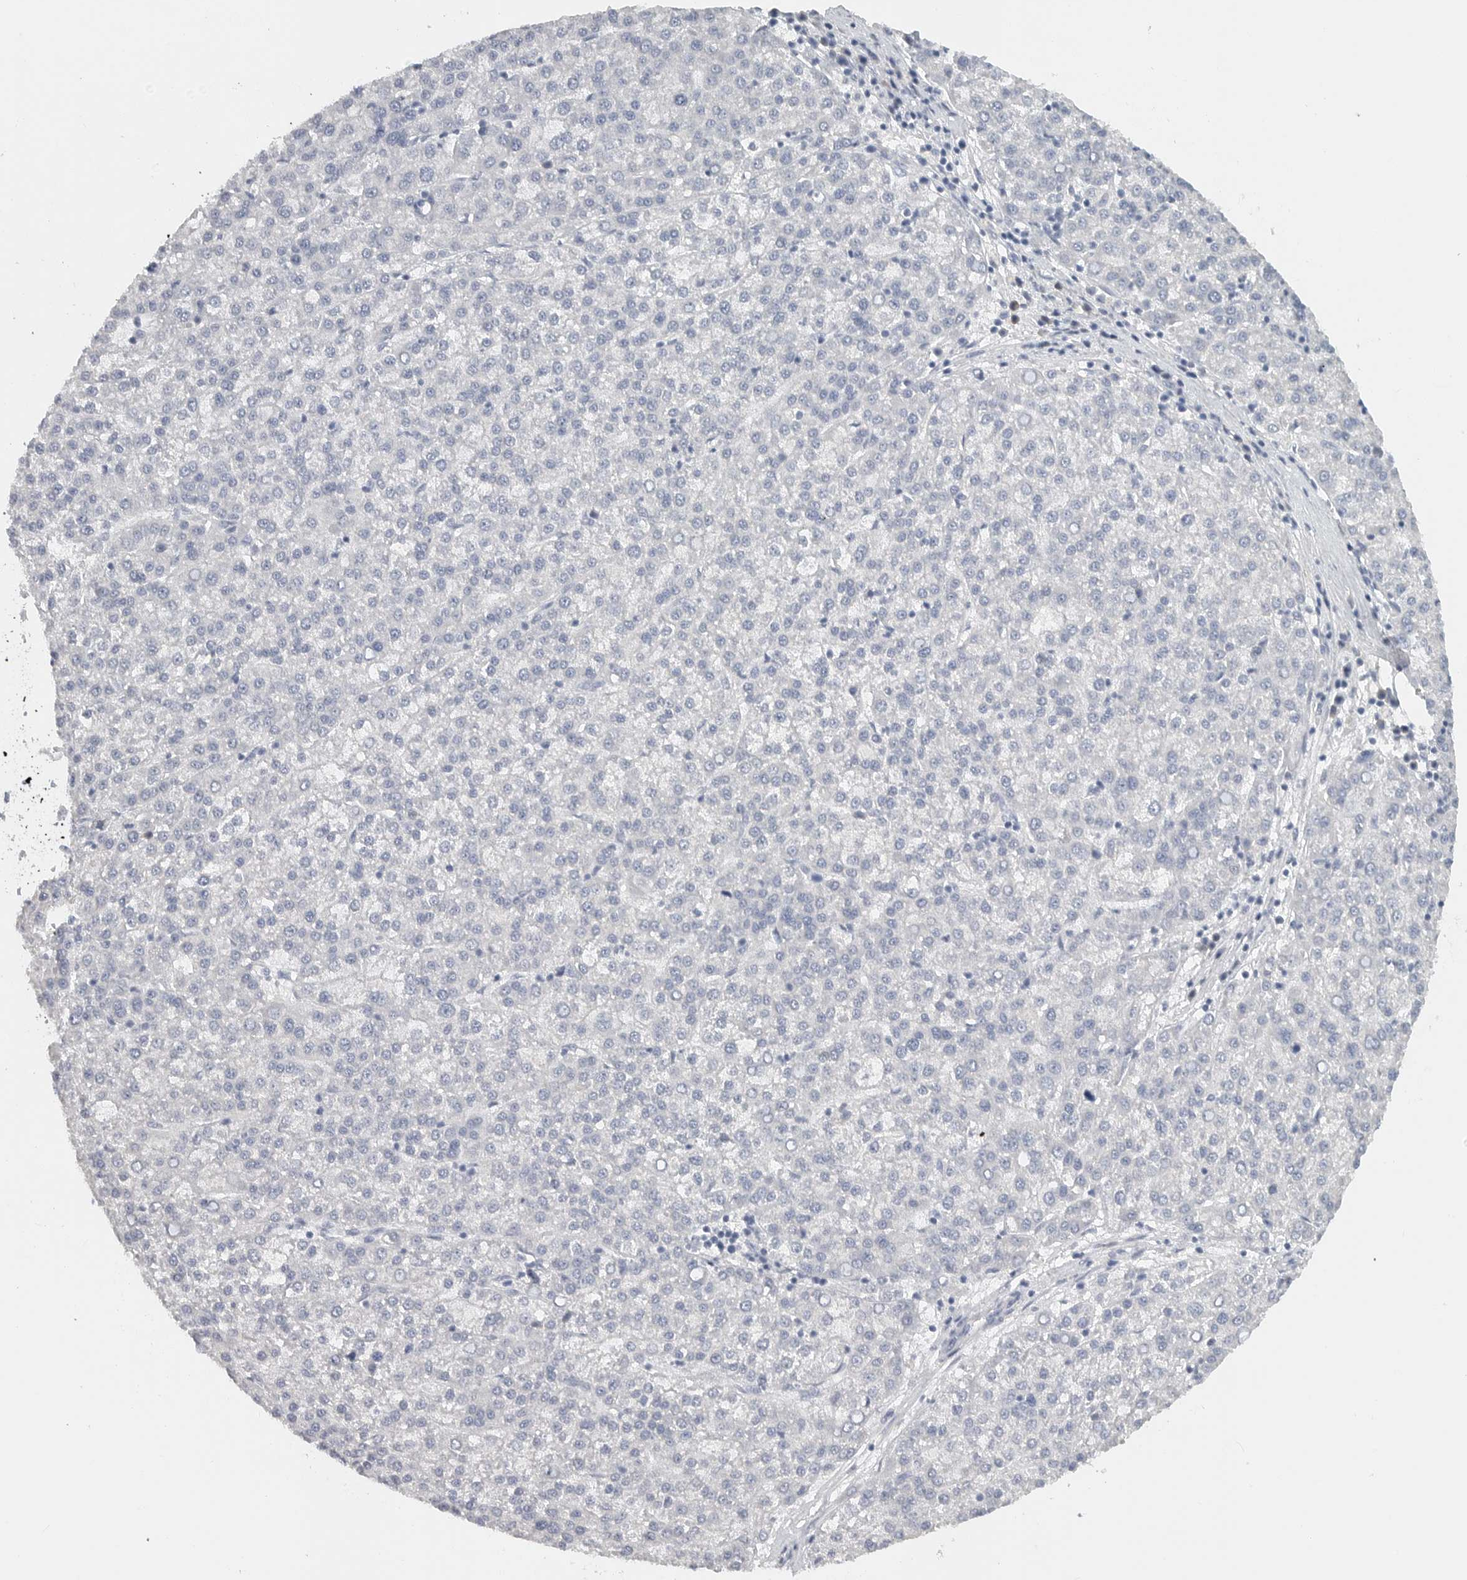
{"staining": {"intensity": "negative", "quantity": "none", "location": "none"}, "tissue": "liver cancer", "cell_type": "Tumor cells", "image_type": "cancer", "snomed": [{"axis": "morphology", "description": "Carcinoma, Hepatocellular, NOS"}, {"axis": "topography", "description": "Liver"}], "caption": "A high-resolution photomicrograph shows IHC staining of hepatocellular carcinoma (liver), which demonstrates no significant positivity in tumor cells.", "gene": "PAM", "patient": {"sex": "female", "age": 58}}